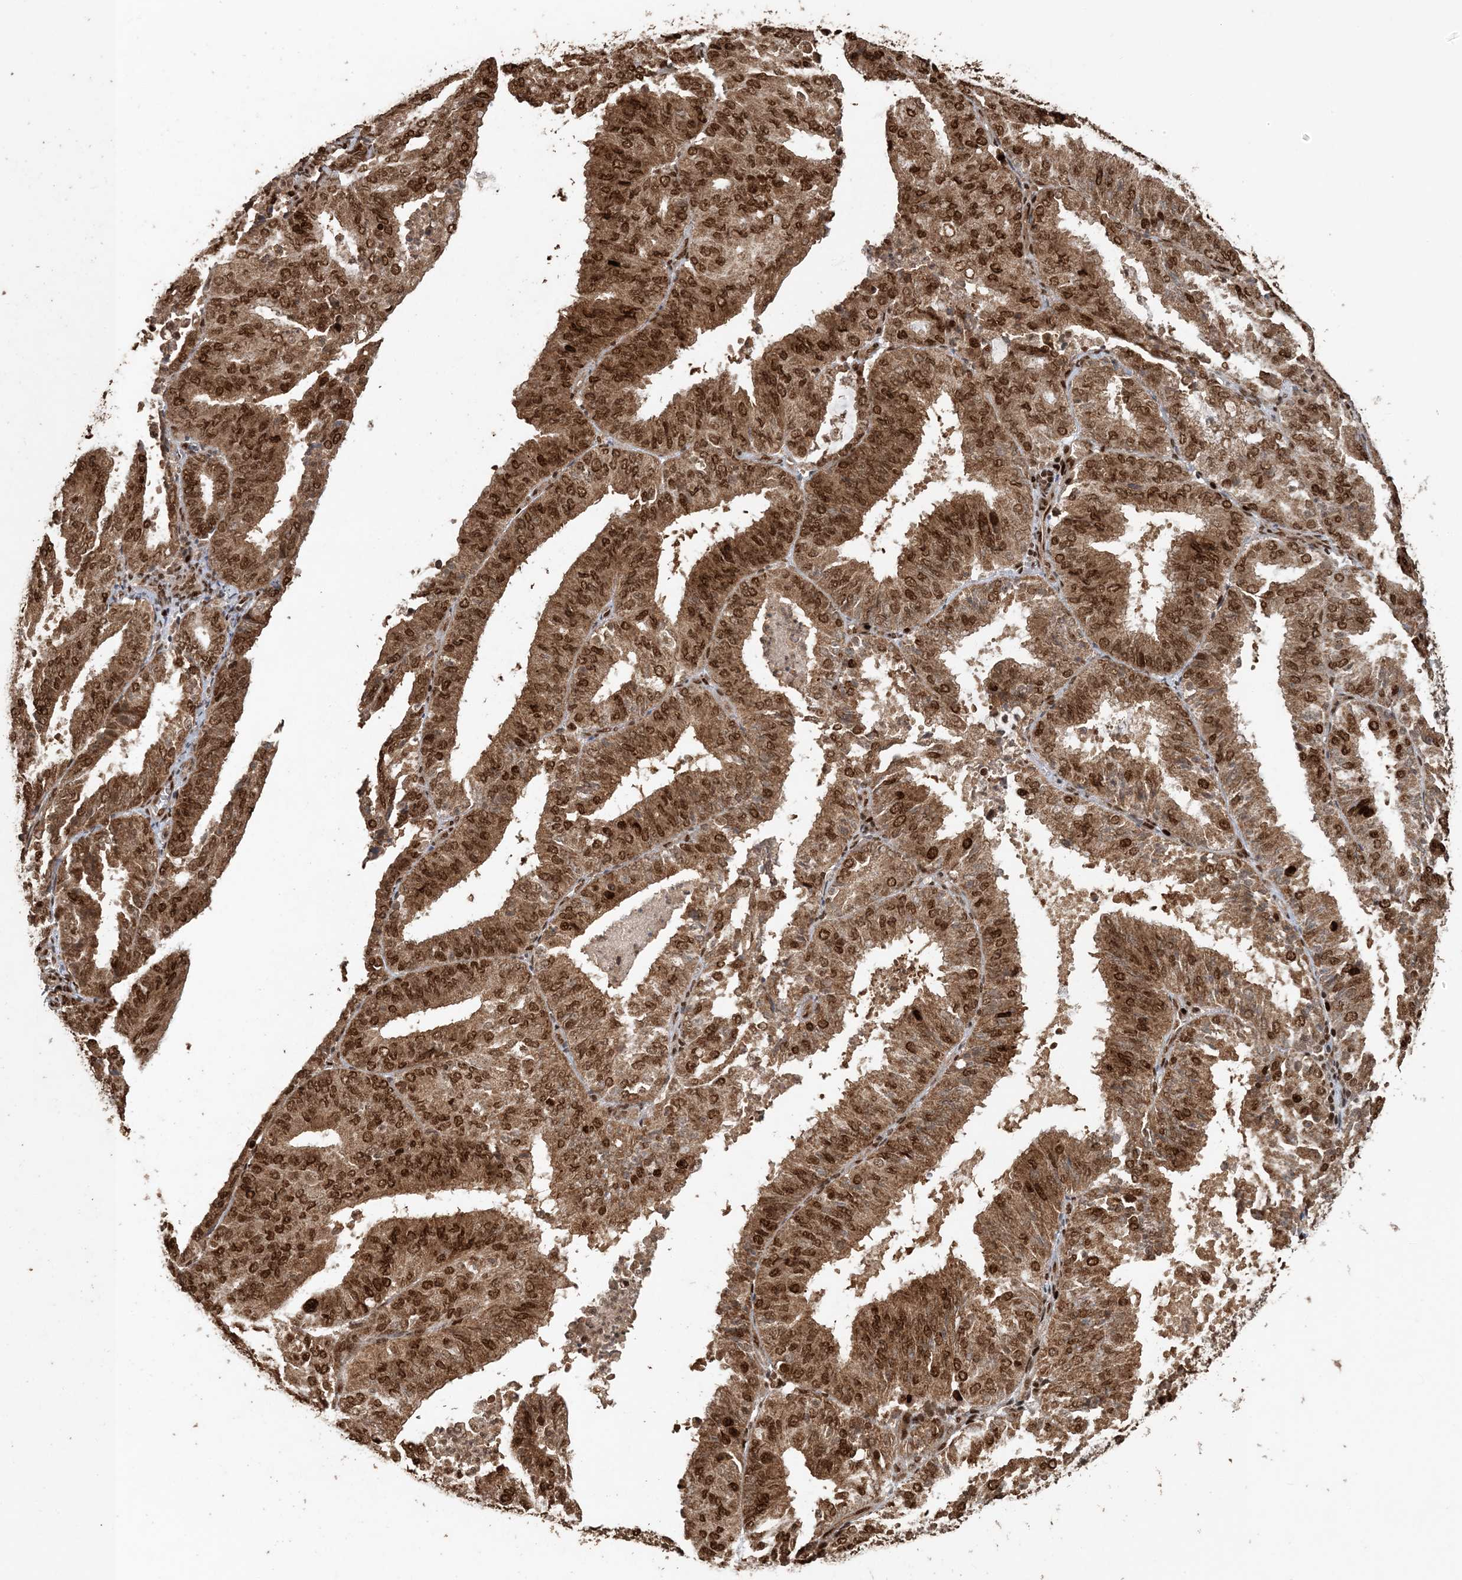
{"staining": {"intensity": "moderate", "quantity": ">75%", "location": "cytoplasmic/membranous,nuclear"}, "tissue": "endometrial cancer", "cell_type": "Tumor cells", "image_type": "cancer", "snomed": [{"axis": "morphology", "description": "Adenocarcinoma, NOS"}, {"axis": "topography", "description": "Uterus"}], "caption": "DAB (3,3'-diaminobenzidine) immunohistochemical staining of endometrial cancer demonstrates moderate cytoplasmic/membranous and nuclear protein positivity in approximately >75% of tumor cells. The staining was performed using DAB (3,3'-diaminobenzidine) to visualize the protein expression in brown, while the nuclei were stained in blue with hematoxylin (Magnification: 20x).", "gene": "ATP13A2", "patient": {"sex": "female", "age": 60}}